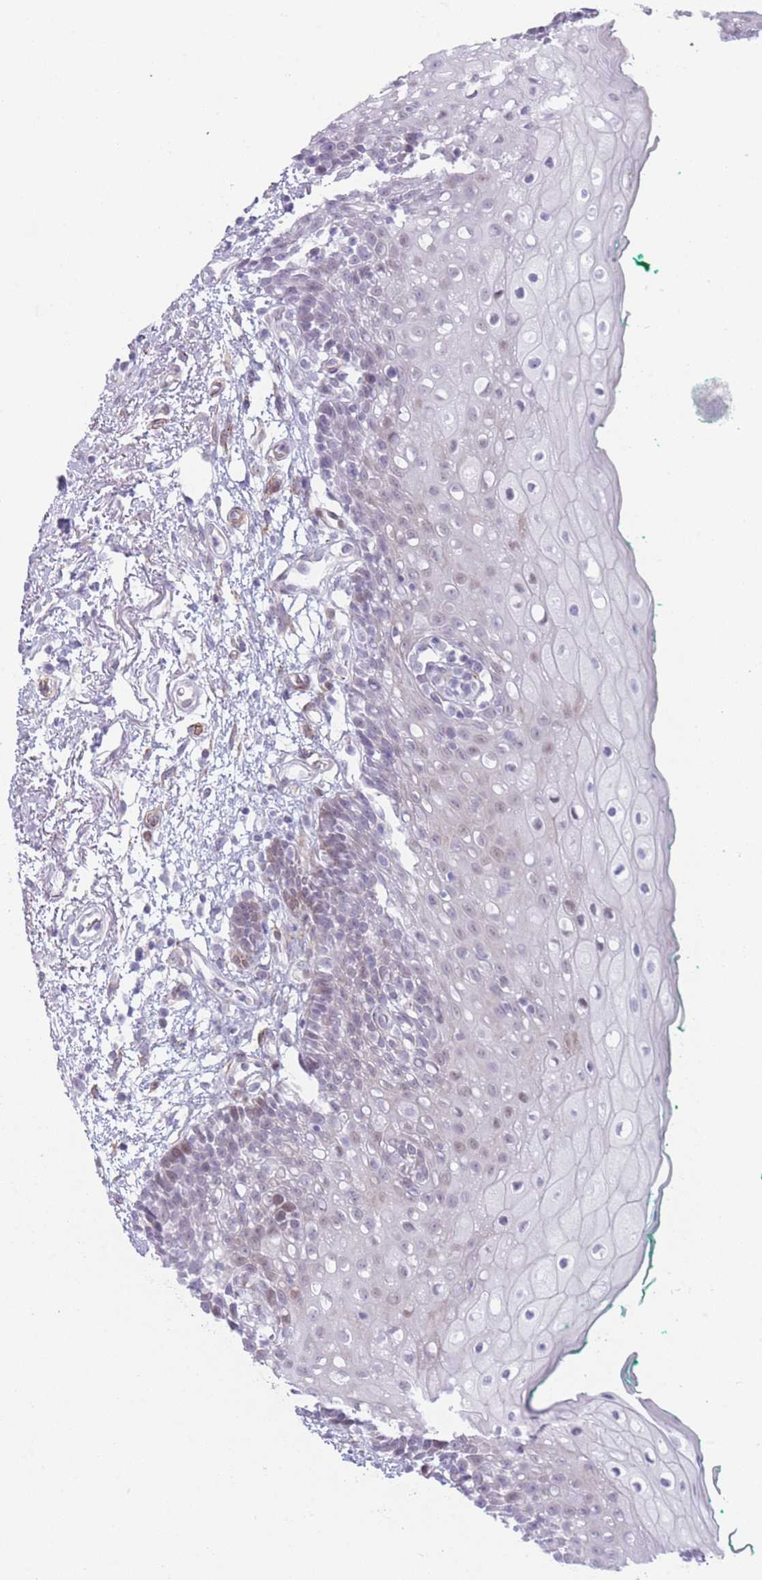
{"staining": {"intensity": "moderate", "quantity": "<25%", "location": "nuclear"}, "tissue": "oral mucosa", "cell_type": "Squamous epithelial cells", "image_type": "normal", "snomed": [{"axis": "morphology", "description": "Normal tissue, NOS"}, {"axis": "morphology", "description": "Squamous cell carcinoma, NOS"}, {"axis": "topography", "description": "Oral tissue"}, {"axis": "topography", "description": "Tounge, NOS"}, {"axis": "topography", "description": "Head-Neck"}], "caption": "The immunohistochemical stain highlights moderate nuclear expression in squamous epithelial cells of benign oral mucosa.", "gene": "IFNA10", "patient": {"sex": "male", "age": 79}}